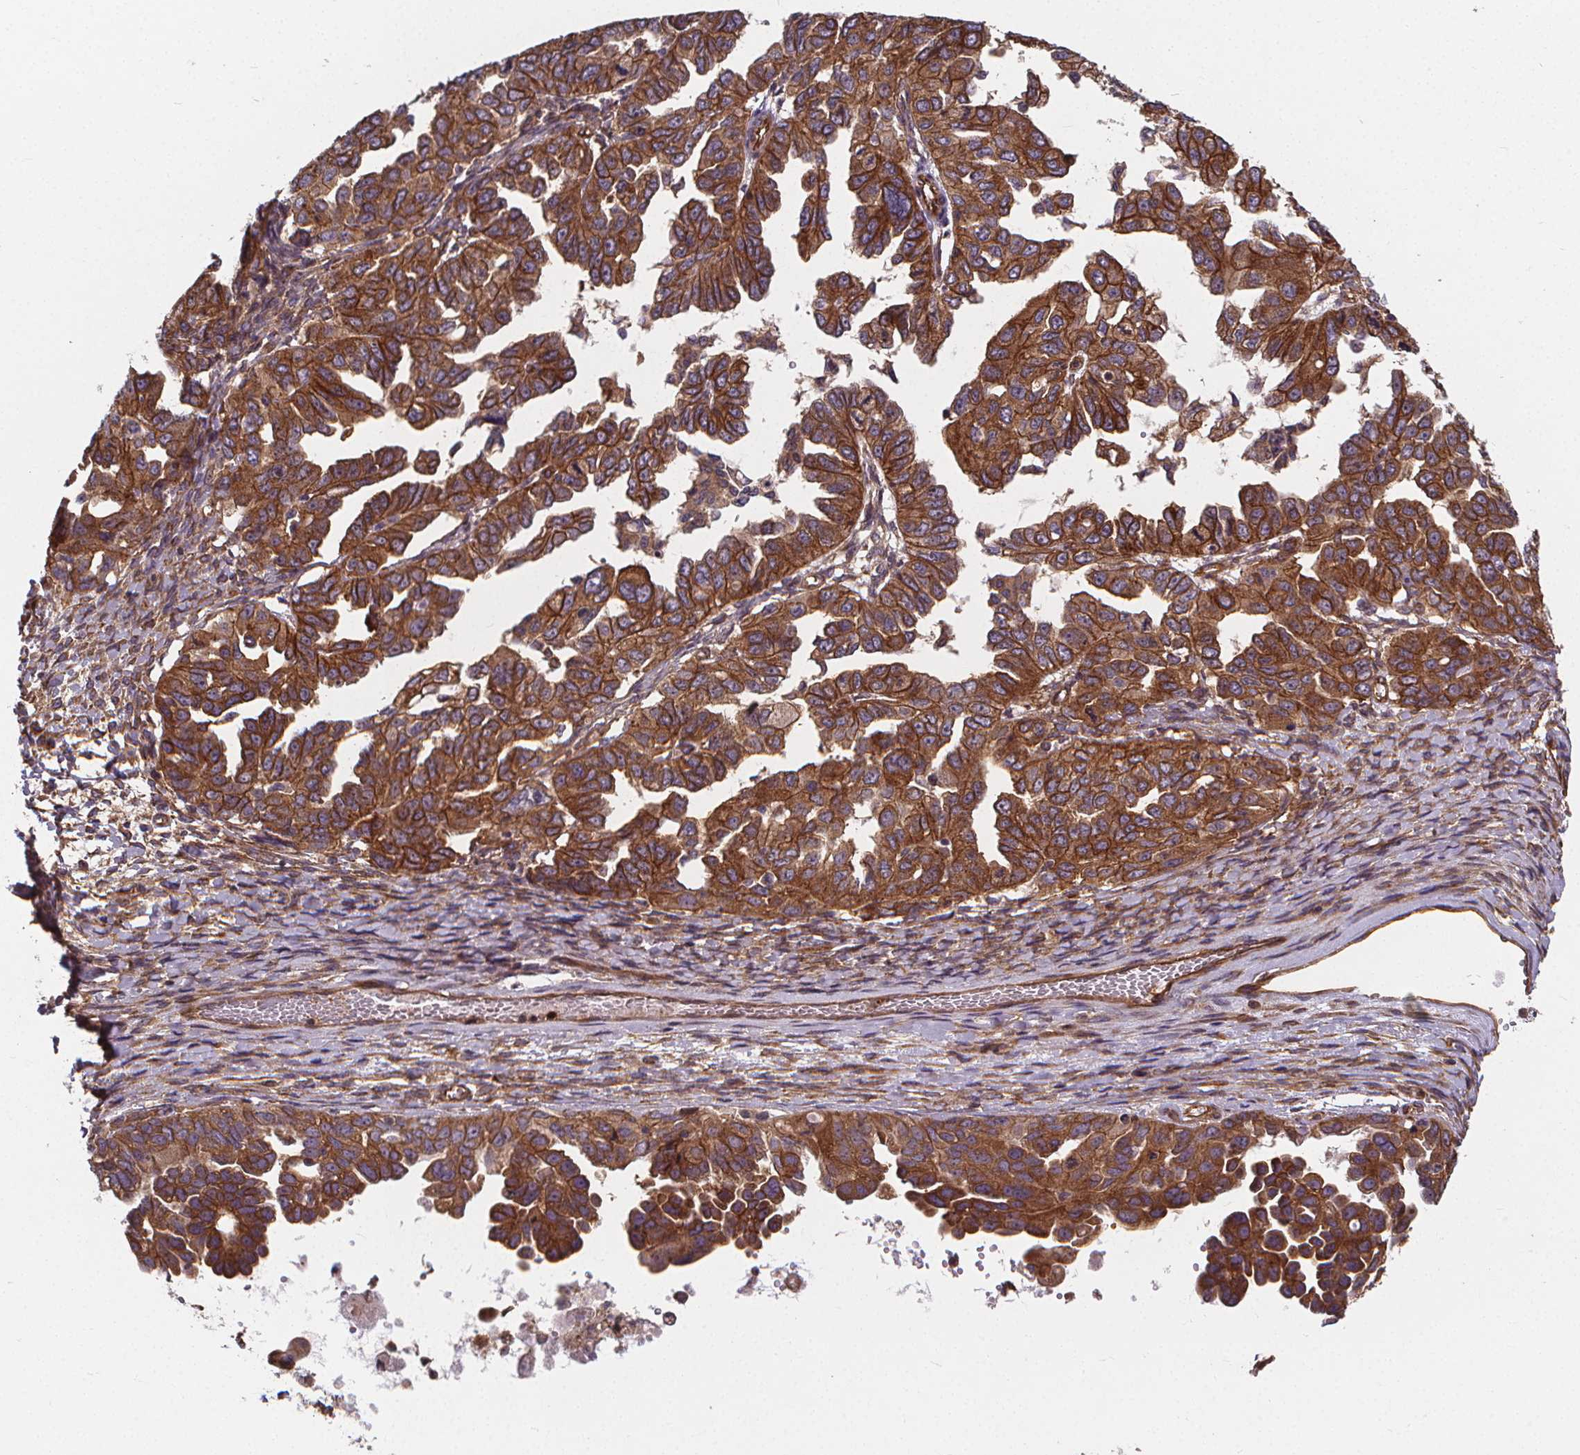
{"staining": {"intensity": "strong", "quantity": ">75%", "location": "cytoplasmic/membranous"}, "tissue": "ovarian cancer", "cell_type": "Tumor cells", "image_type": "cancer", "snomed": [{"axis": "morphology", "description": "Cystadenocarcinoma, serous, NOS"}, {"axis": "topography", "description": "Ovary"}], "caption": "Protein expression analysis of human ovarian serous cystadenocarcinoma reveals strong cytoplasmic/membranous positivity in about >75% of tumor cells.", "gene": "CLINT1", "patient": {"sex": "female", "age": 53}}